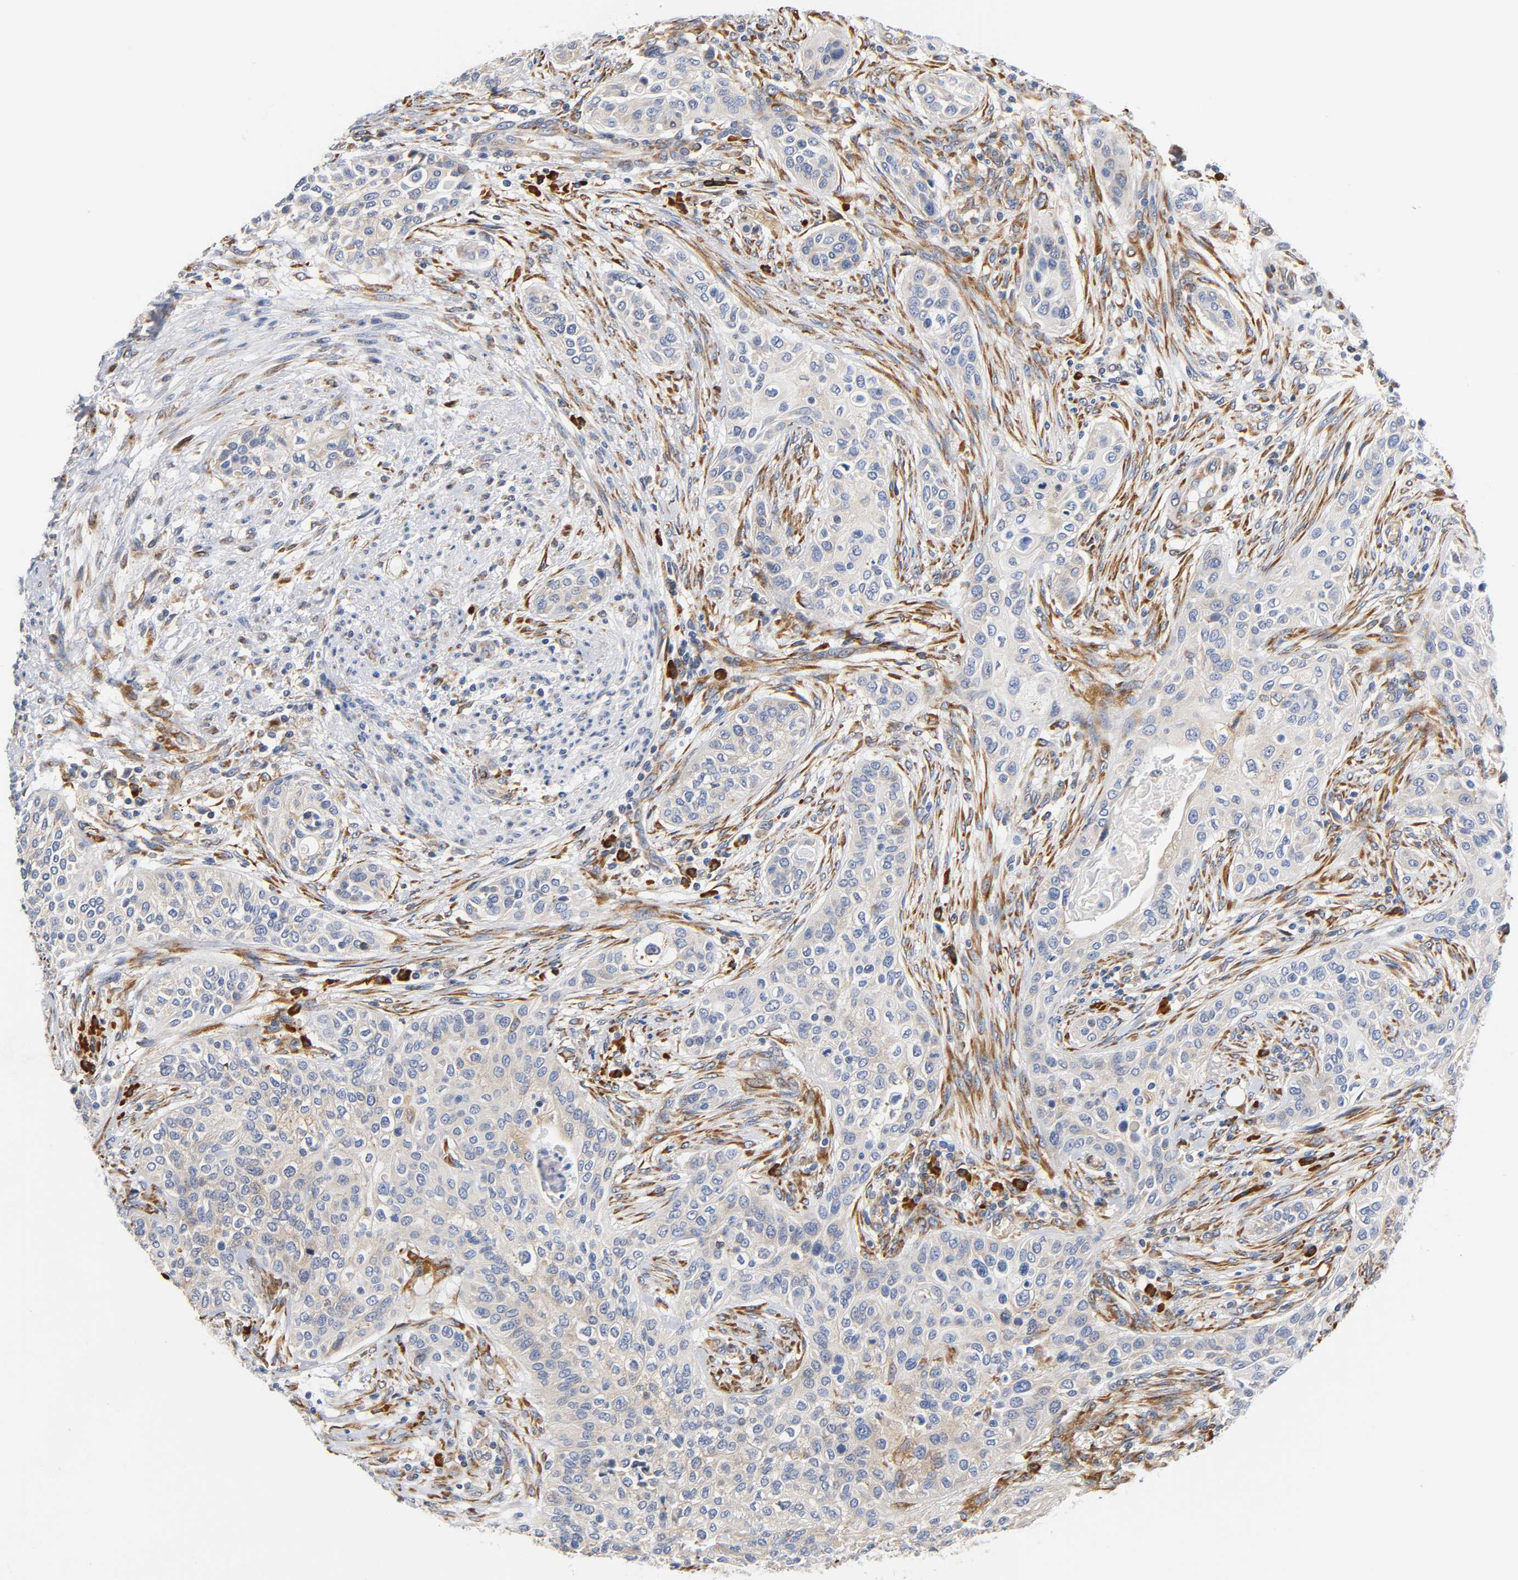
{"staining": {"intensity": "weak", "quantity": "<25%", "location": "cytoplasmic/membranous"}, "tissue": "urothelial cancer", "cell_type": "Tumor cells", "image_type": "cancer", "snomed": [{"axis": "morphology", "description": "Urothelial carcinoma, High grade"}, {"axis": "topography", "description": "Urinary bladder"}], "caption": "Image shows no significant protein staining in tumor cells of urothelial carcinoma (high-grade).", "gene": "UCKL1", "patient": {"sex": "male", "age": 74}}